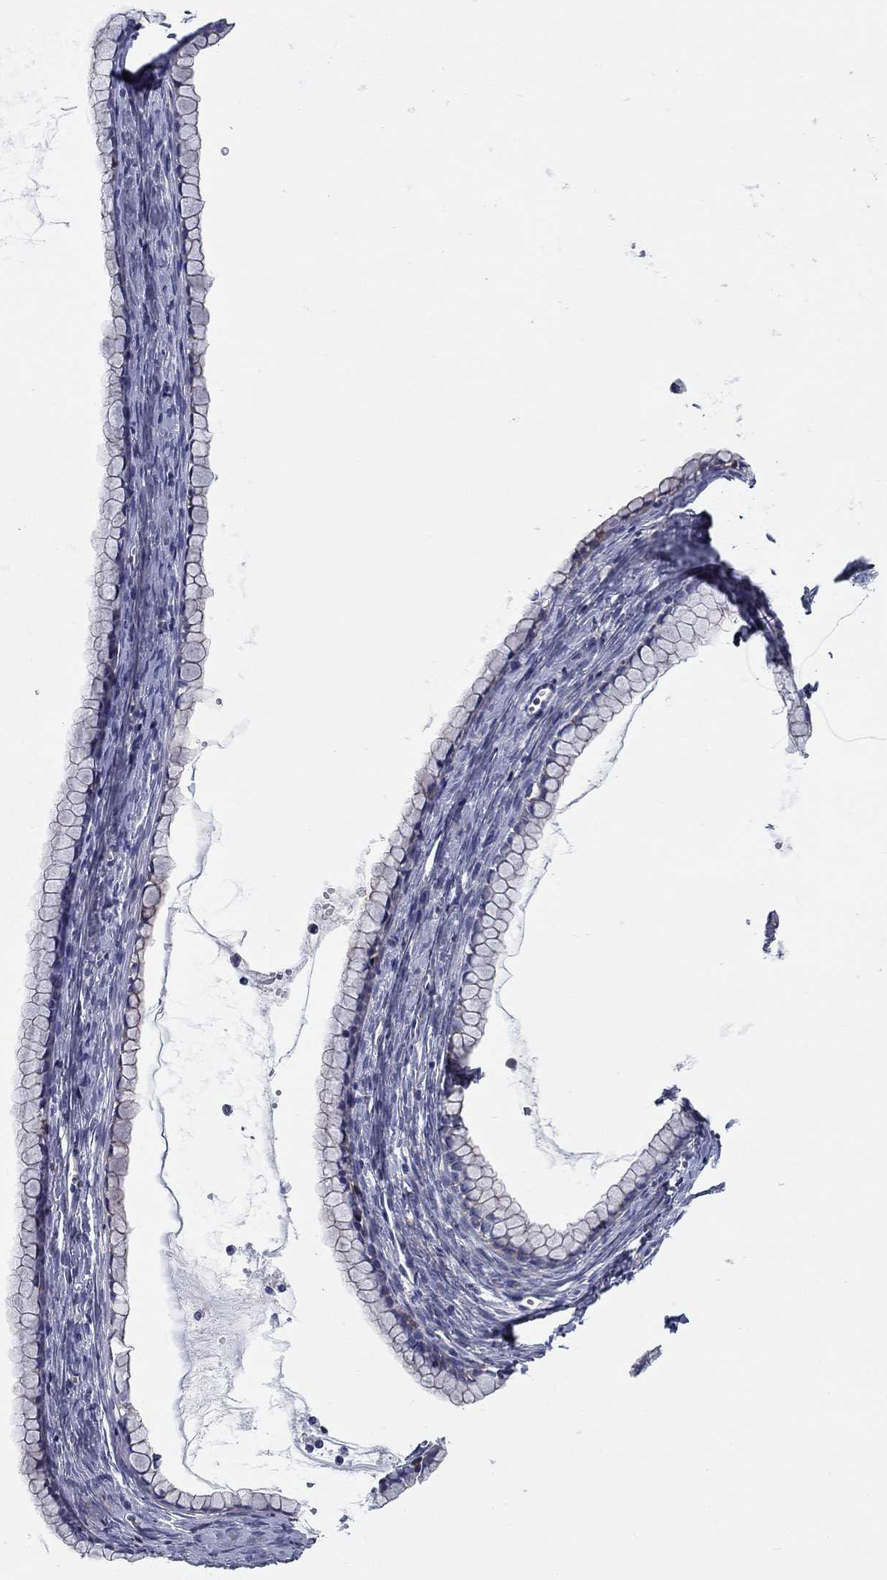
{"staining": {"intensity": "negative", "quantity": "none", "location": "none"}, "tissue": "ovarian cancer", "cell_type": "Tumor cells", "image_type": "cancer", "snomed": [{"axis": "morphology", "description": "Cystadenocarcinoma, mucinous, NOS"}, {"axis": "topography", "description": "Ovary"}], "caption": "Immunohistochemistry (IHC) photomicrograph of neoplastic tissue: human mucinous cystadenocarcinoma (ovarian) stained with DAB reveals no significant protein staining in tumor cells.", "gene": "SIT1", "patient": {"sex": "female", "age": 41}}